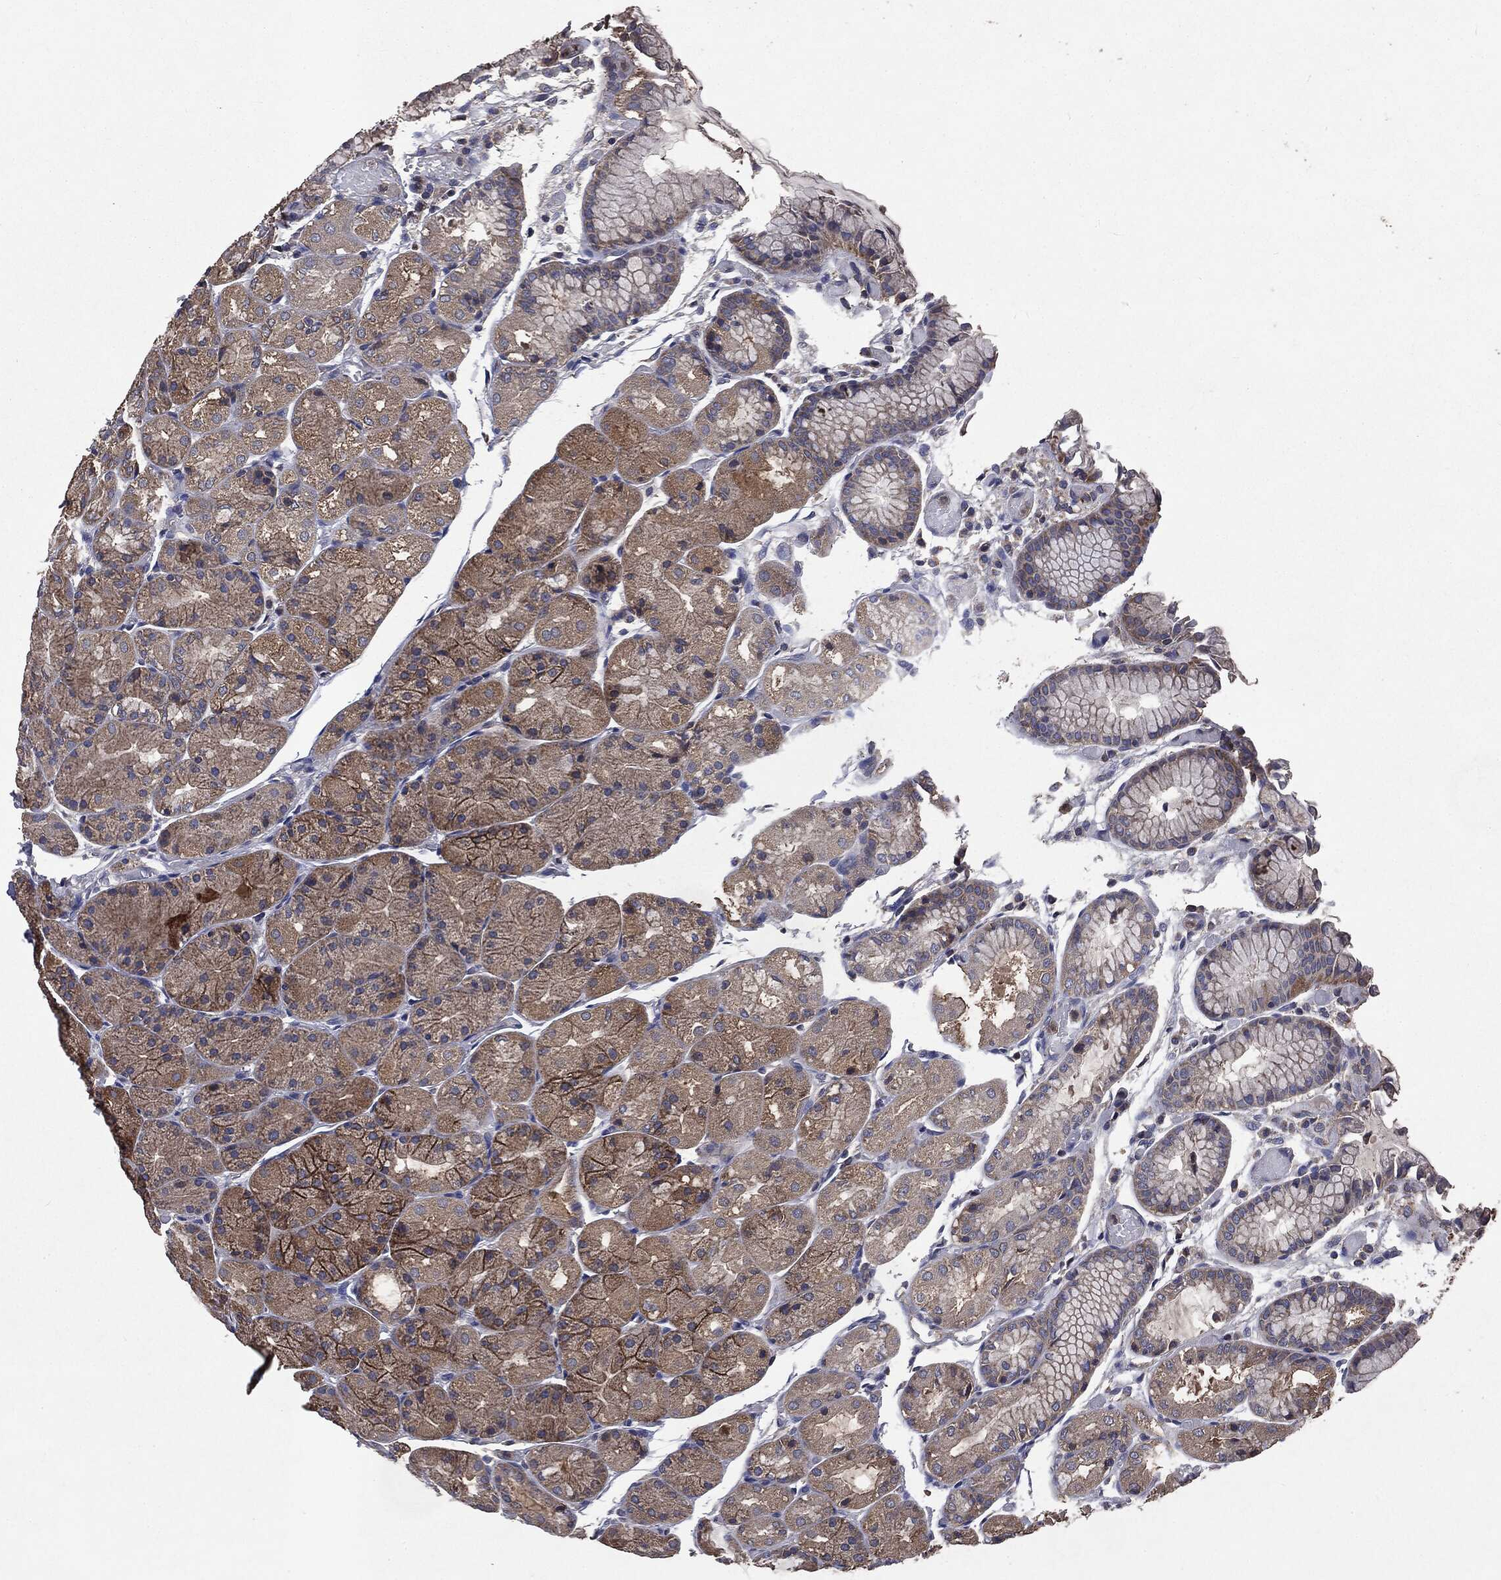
{"staining": {"intensity": "moderate", "quantity": "25%-75%", "location": "cytoplasmic/membranous"}, "tissue": "stomach", "cell_type": "Glandular cells", "image_type": "normal", "snomed": [{"axis": "morphology", "description": "Normal tissue, NOS"}, {"axis": "topography", "description": "Stomach, upper"}], "caption": "A histopathology image of human stomach stained for a protein displays moderate cytoplasmic/membranous brown staining in glandular cells.", "gene": "MAPK6", "patient": {"sex": "male", "age": 72}}